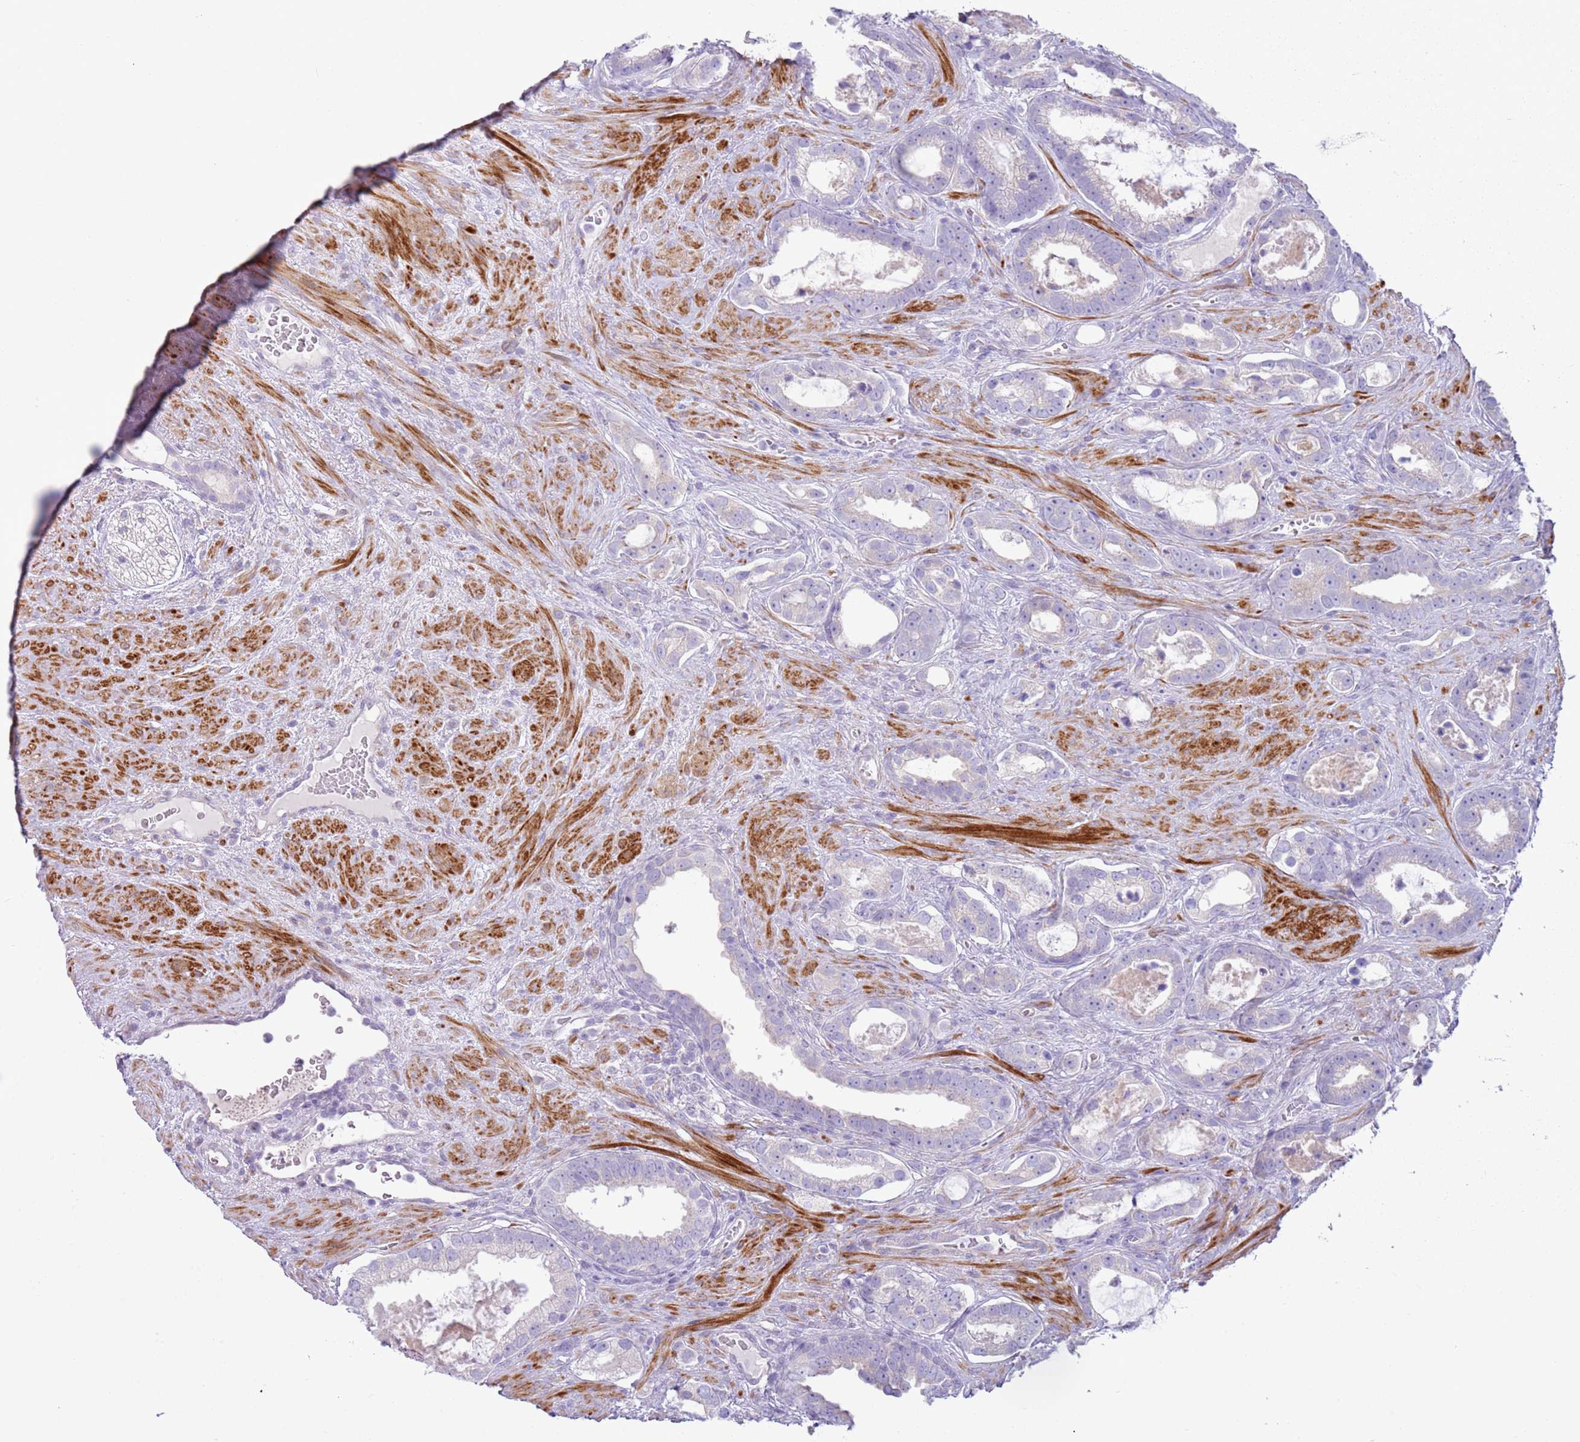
{"staining": {"intensity": "negative", "quantity": "none", "location": "none"}, "tissue": "prostate cancer", "cell_type": "Tumor cells", "image_type": "cancer", "snomed": [{"axis": "morphology", "description": "Adenocarcinoma, High grade"}, {"axis": "topography", "description": "Prostate"}], "caption": "Tumor cells show no significant protein positivity in prostate cancer (high-grade adenocarcinoma). (DAB IHC visualized using brightfield microscopy, high magnification).", "gene": "ZNF239", "patient": {"sex": "male", "age": 67}}